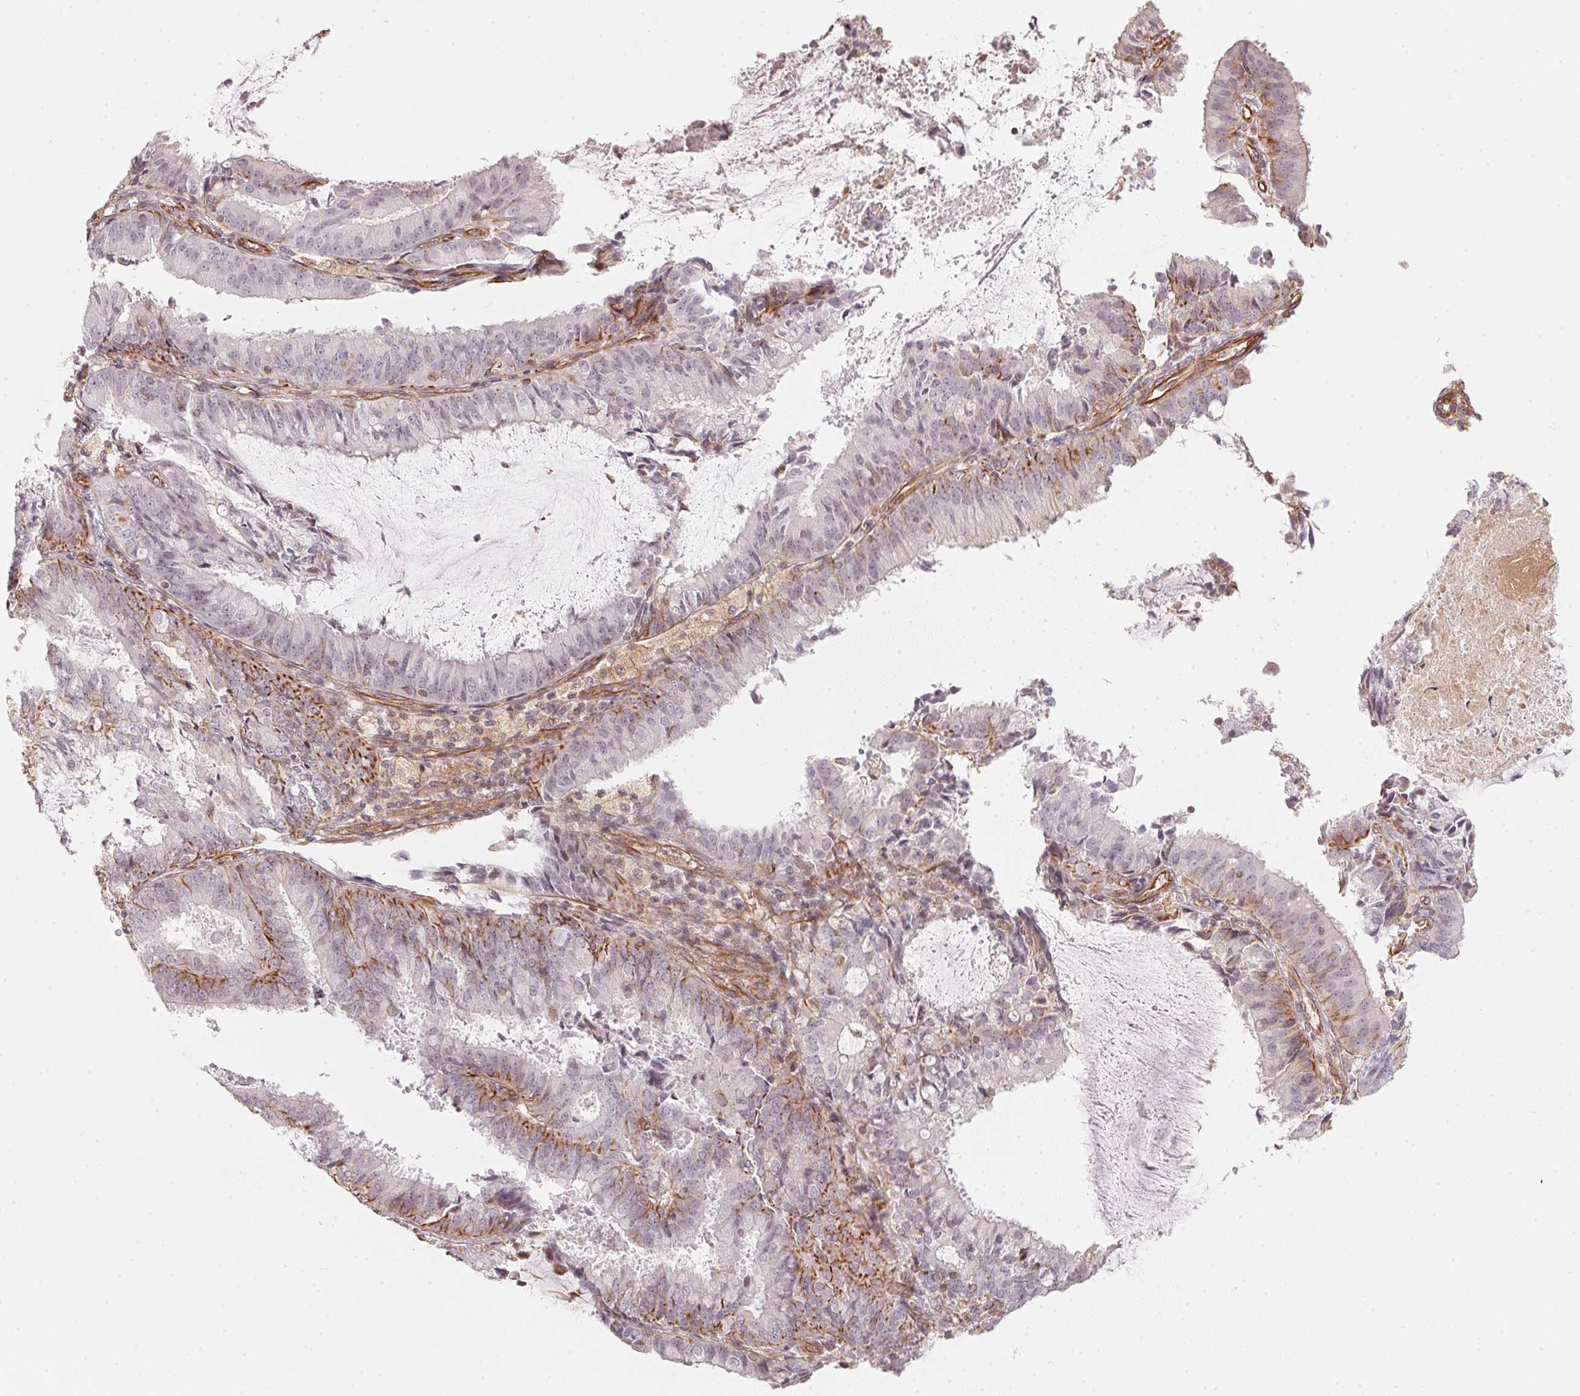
{"staining": {"intensity": "negative", "quantity": "none", "location": "none"}, "tissue": "endometrial cancer", "cell_type": "Tumor cells", "image_type": "cancer", "snomed": [{"axis": "morphology", "description": "Adenocarcinoma, NOS"}, {"axis": "topography", "description": "Endometrium"}], "caption": "Immunohistochemical staining of human endometrial adenocarcinoma exhibits no significant staining in tumor cells.", "gene": "FOXR2", "patient": {"sex": "female", "age": 57}}